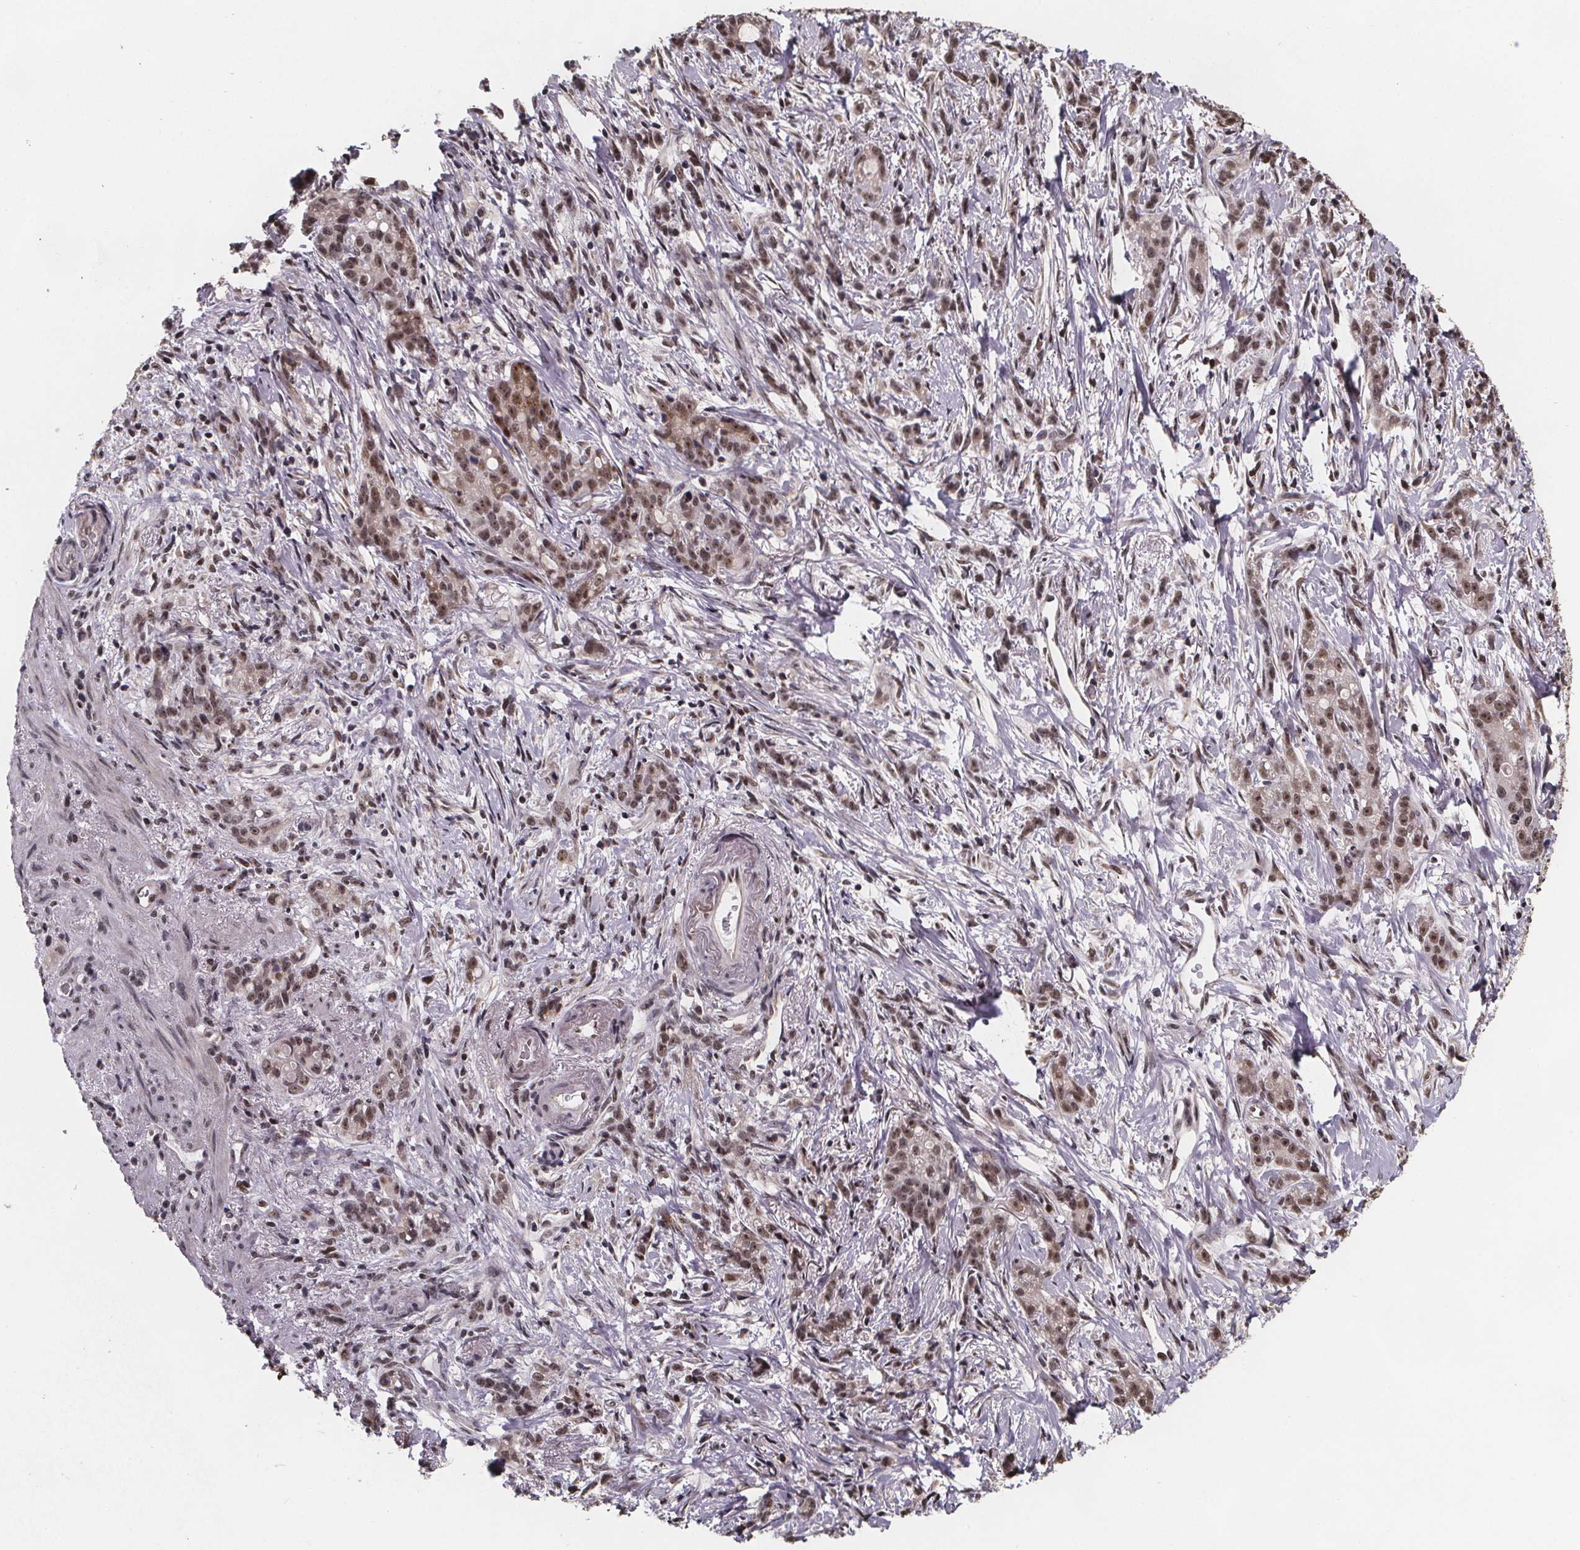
{"staining": {"intensity": "moderate", "quantity": ">75%", "location": "nuclear"}, "tissue": "stomach cancer", "cell_type": "Tumor cells", "image_type": "cancer", "snomed": [{"axis": "morphology", "description": "Adenocarcinoma, NOS"}, {"axis": "topography", "description": "Stomach, lower"}], "caption": "IHC staining of stomach cancer, which shows medium levels of moderate nuclear expression in approximately >75% of tumor cells indicating moderate nuclear protein staining. The staining was performed using DAB (3,3'-diaminobenzidine) (brown) for protein detection and nuclei were counterstained in hematoxylin (blue).", "gene": "U2SURP", "patient": {"sex": "male", "age": 88}}